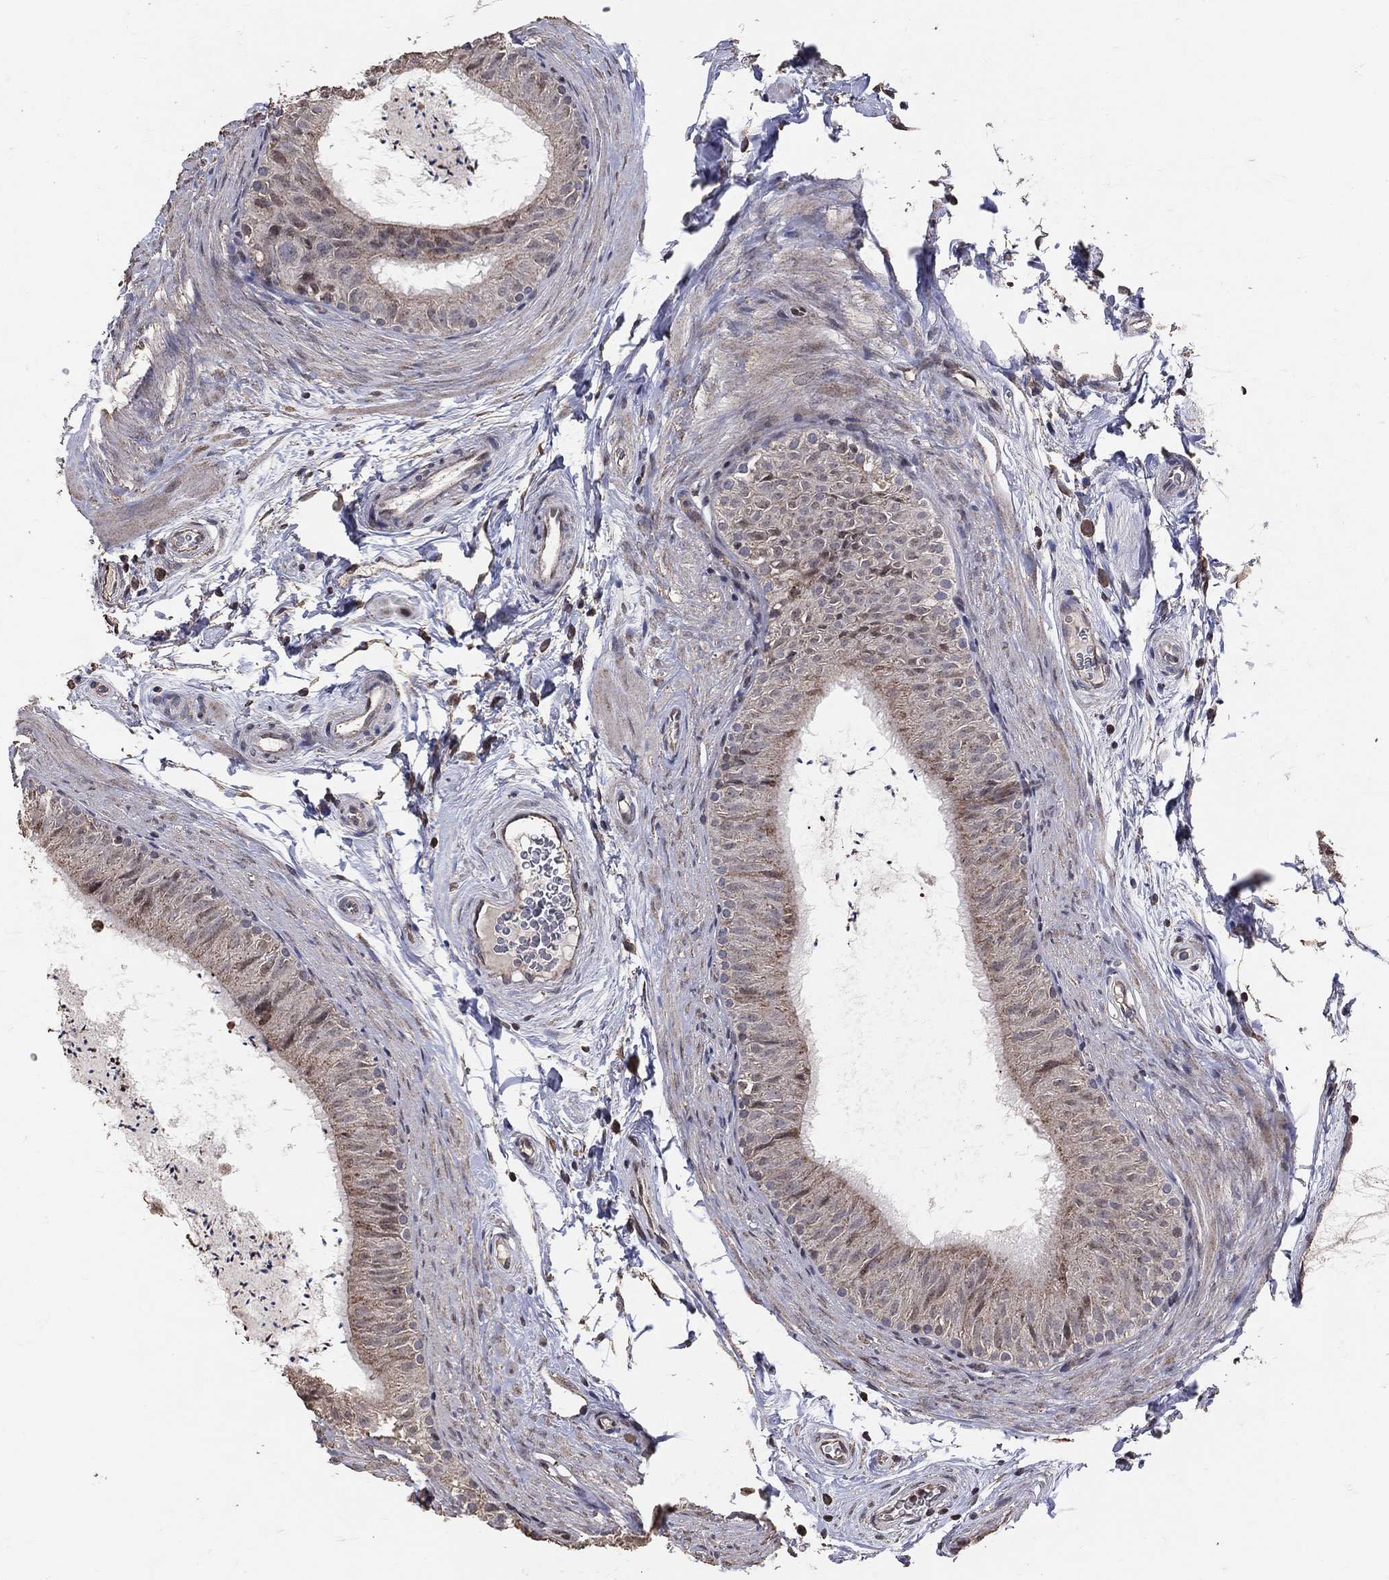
{"staining": {"intensity": "weak", "quantity": "<25%", "location": "cytoplasmic/membranous"}, "tissue": "epididymis", "cell_type": "Glandular cells", "image_type": "normal", "snomed": [{"axis": "morphology", "description": "Normal tissue, NOS"}, {"axis": "topography", "description": "Epididymis"}], "caption": "An immunohistochemistry micrograph of benign epididymis is shown. There is no staining in glandular cells of epididymis. (DAB IHC visualized using brightfield microscopy, high magnification).", "gene": "LY6K", "patient": {"sex": "male", "age": 34}}